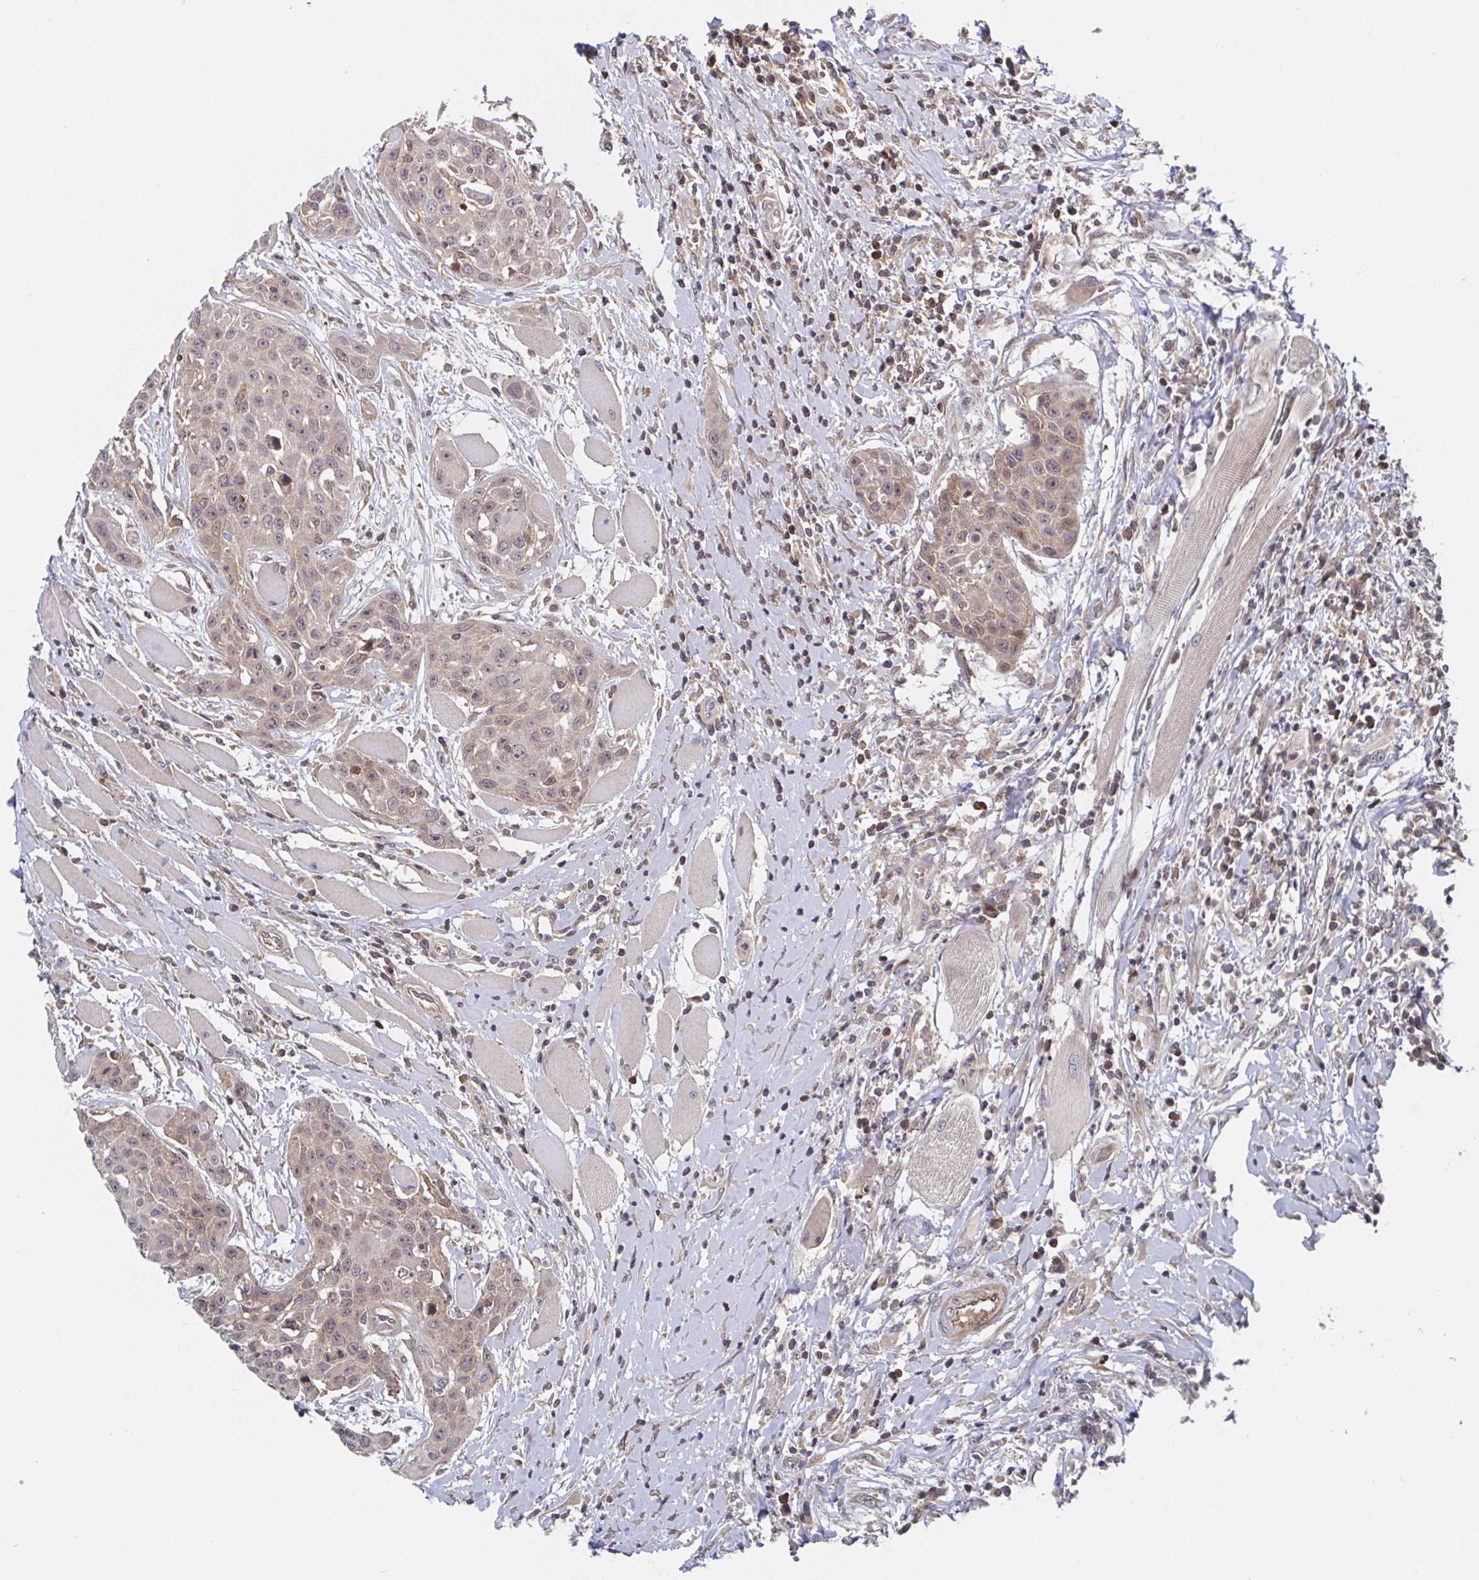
{"staining": {"intensity": "weak", "quantity": "25%-75%", "location": "cytoplasmic/membranous,nuclear"}, "tissue": "head and neck cancer", "cell_type": "Tumor cells", "image_type": "cancer", "snomed": [{"axis": "morphology", "description": "Squamous cell carcinoma, NOS"}, {"axis": "topography", "description": "Head-Neck"}], "caption": "This histopathology image reveals immunohistochemistry (IHC) staining of human head and neck cancer (squamous cell carcinoma), with low weak cytoplasmic/membranous and nuclear staining in about 25%-75% of tumor cells.", "gene": "DHRS12", "patient": {"sex": "female", "age": 73}}